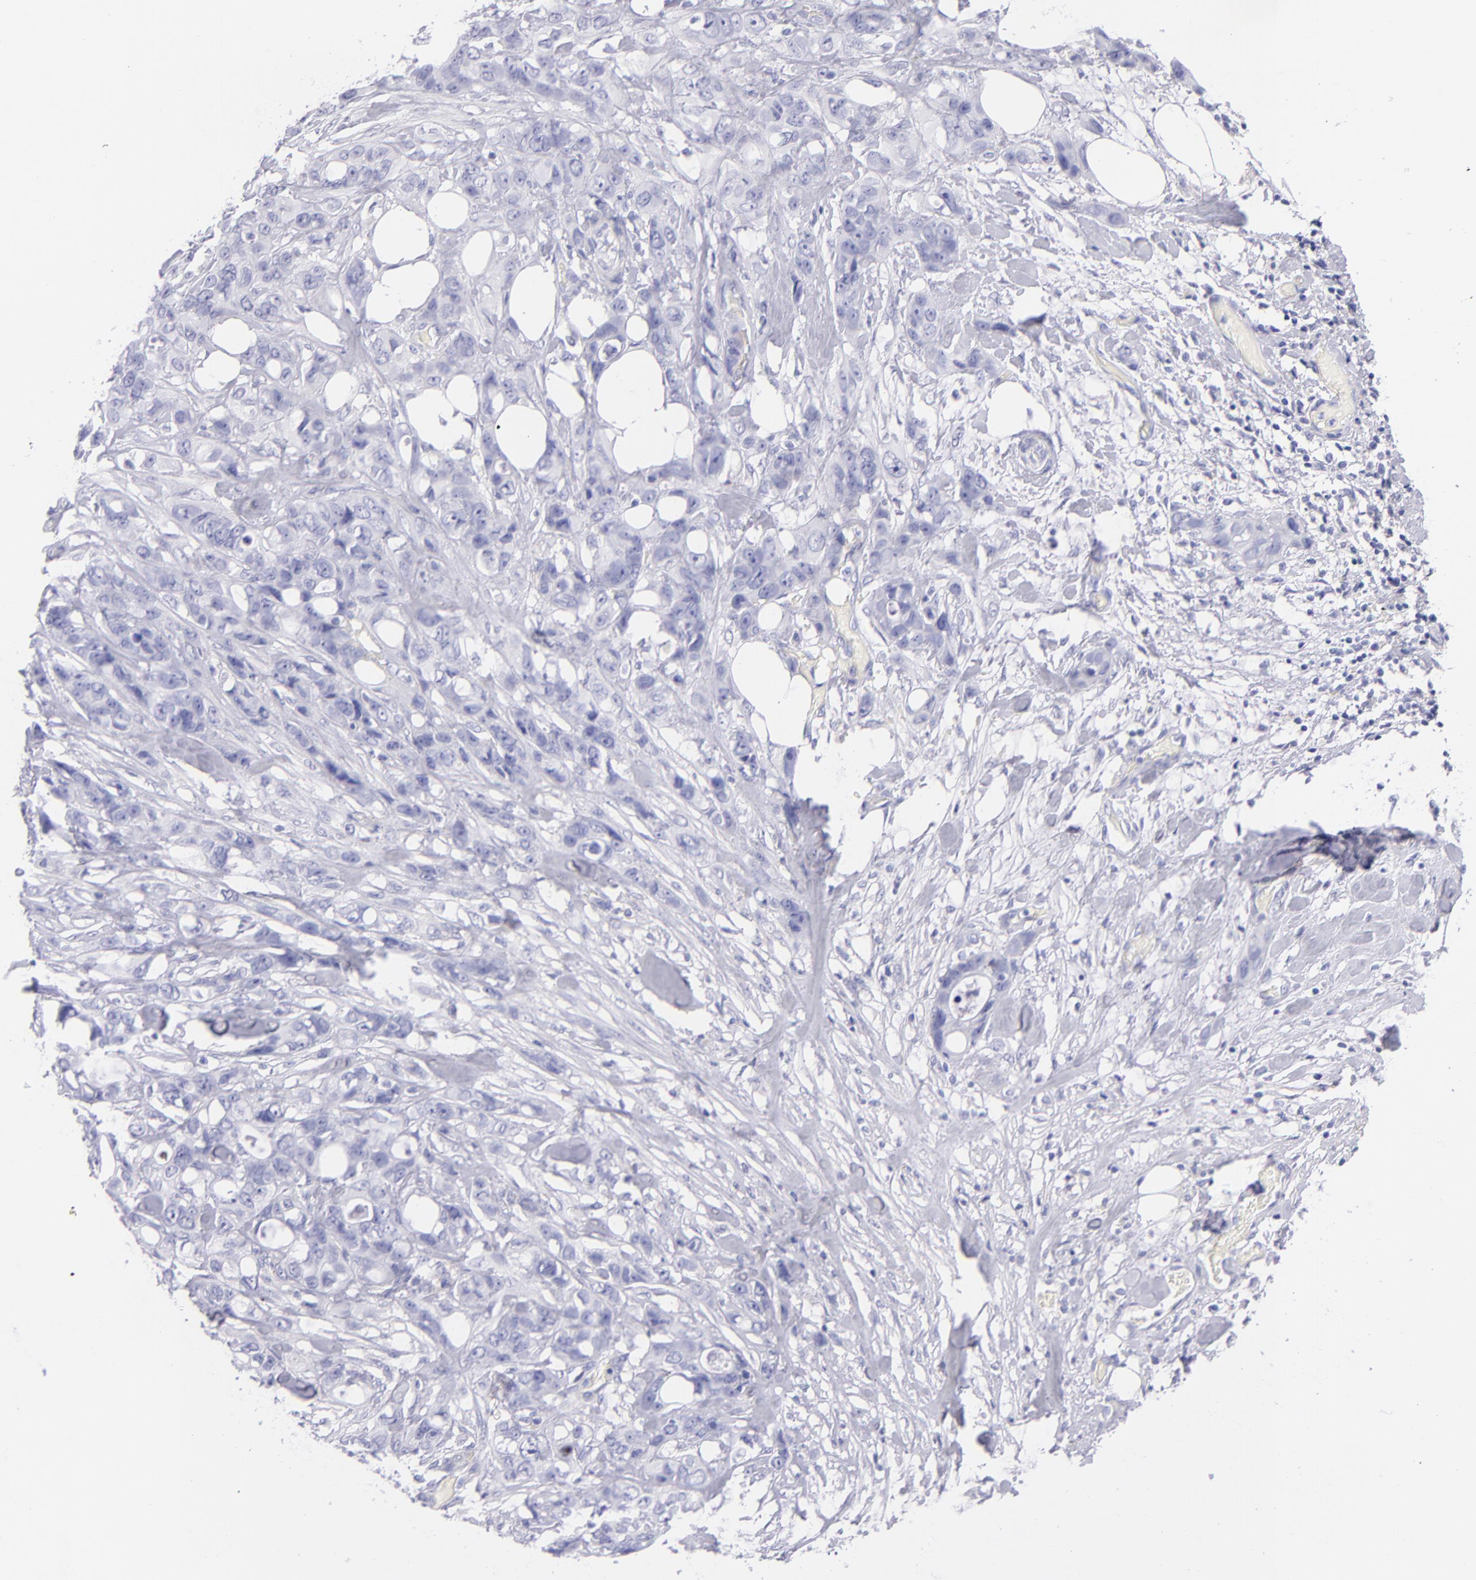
{"staining": {"intensity": "negative", "quantity": "none", "location": "none"}, "tissue": "stomach cancer", "cell_type": "Tumor cells", "image_type": "cancer", "snomed": [{"axis": "morphology", "description": "Adenocarcinoma, NOS"}, {"axis": "topography", "description": "Stomach, upper"}], "caption": "Tumor cells show no significant expression in stomach cancer (adenocarcinoma).", "gene": "CD81", "patient": {"sex": "male", "age": 47}}